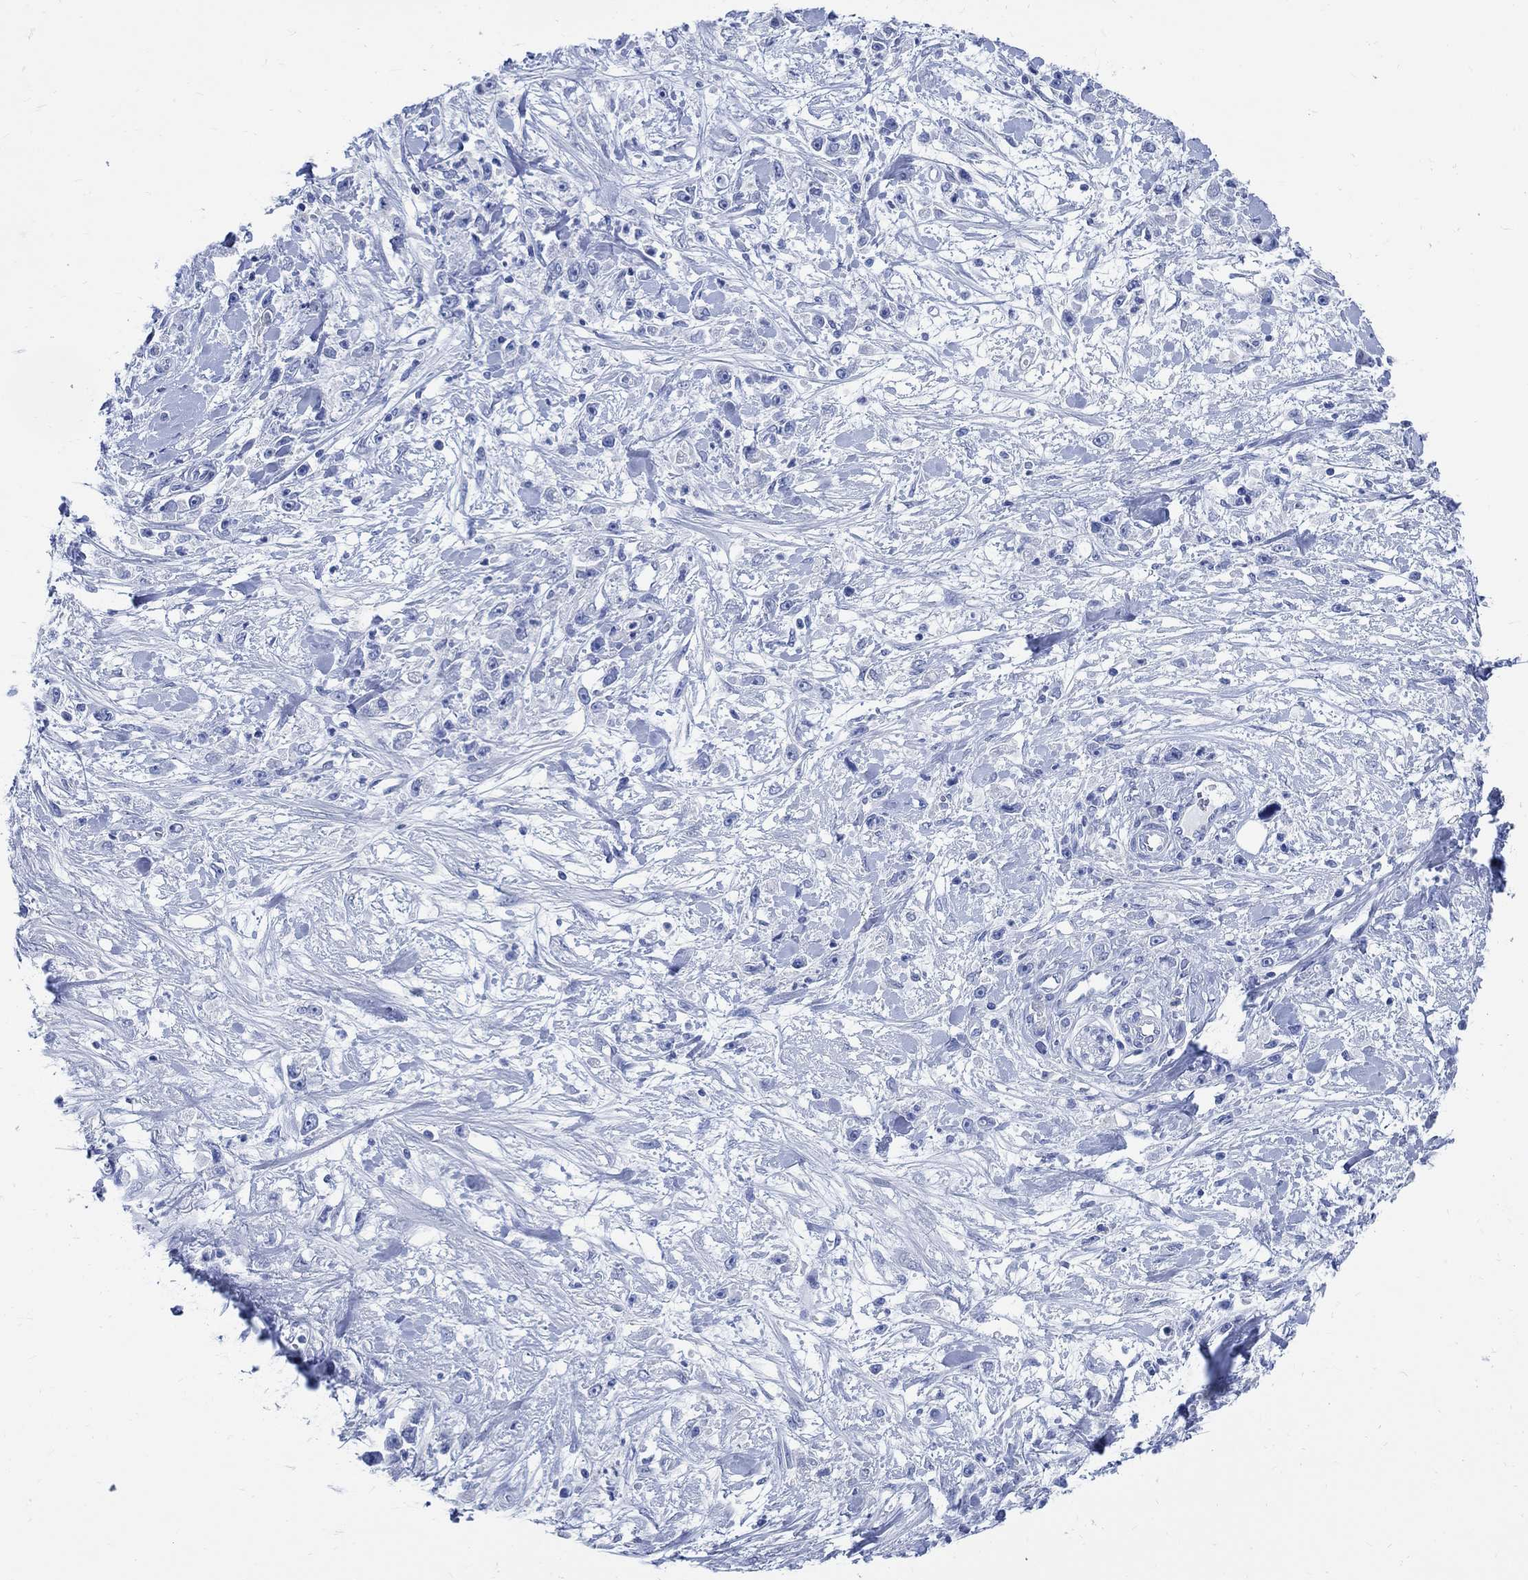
{"staining": {"intensity": "negative", "quantity": "none", "location": "none"}, "tissue": "stomach cancer", "cell_type": "Tumor cells", "image_type": "cancer", "snomed": [{"axis": "morphology", "description": "Adenocarcinoma, NOS"}, {"axis": "topography", "description": "Stomach"}], "caption": "A high-resolution histopathology image shows immunohistochemistry staining of stomach adenocarcinoma, which reveals no significant positivity in tumor cells.", "gene": "CAMK2N1", "patient": {"sex": "female", "age": 59}}